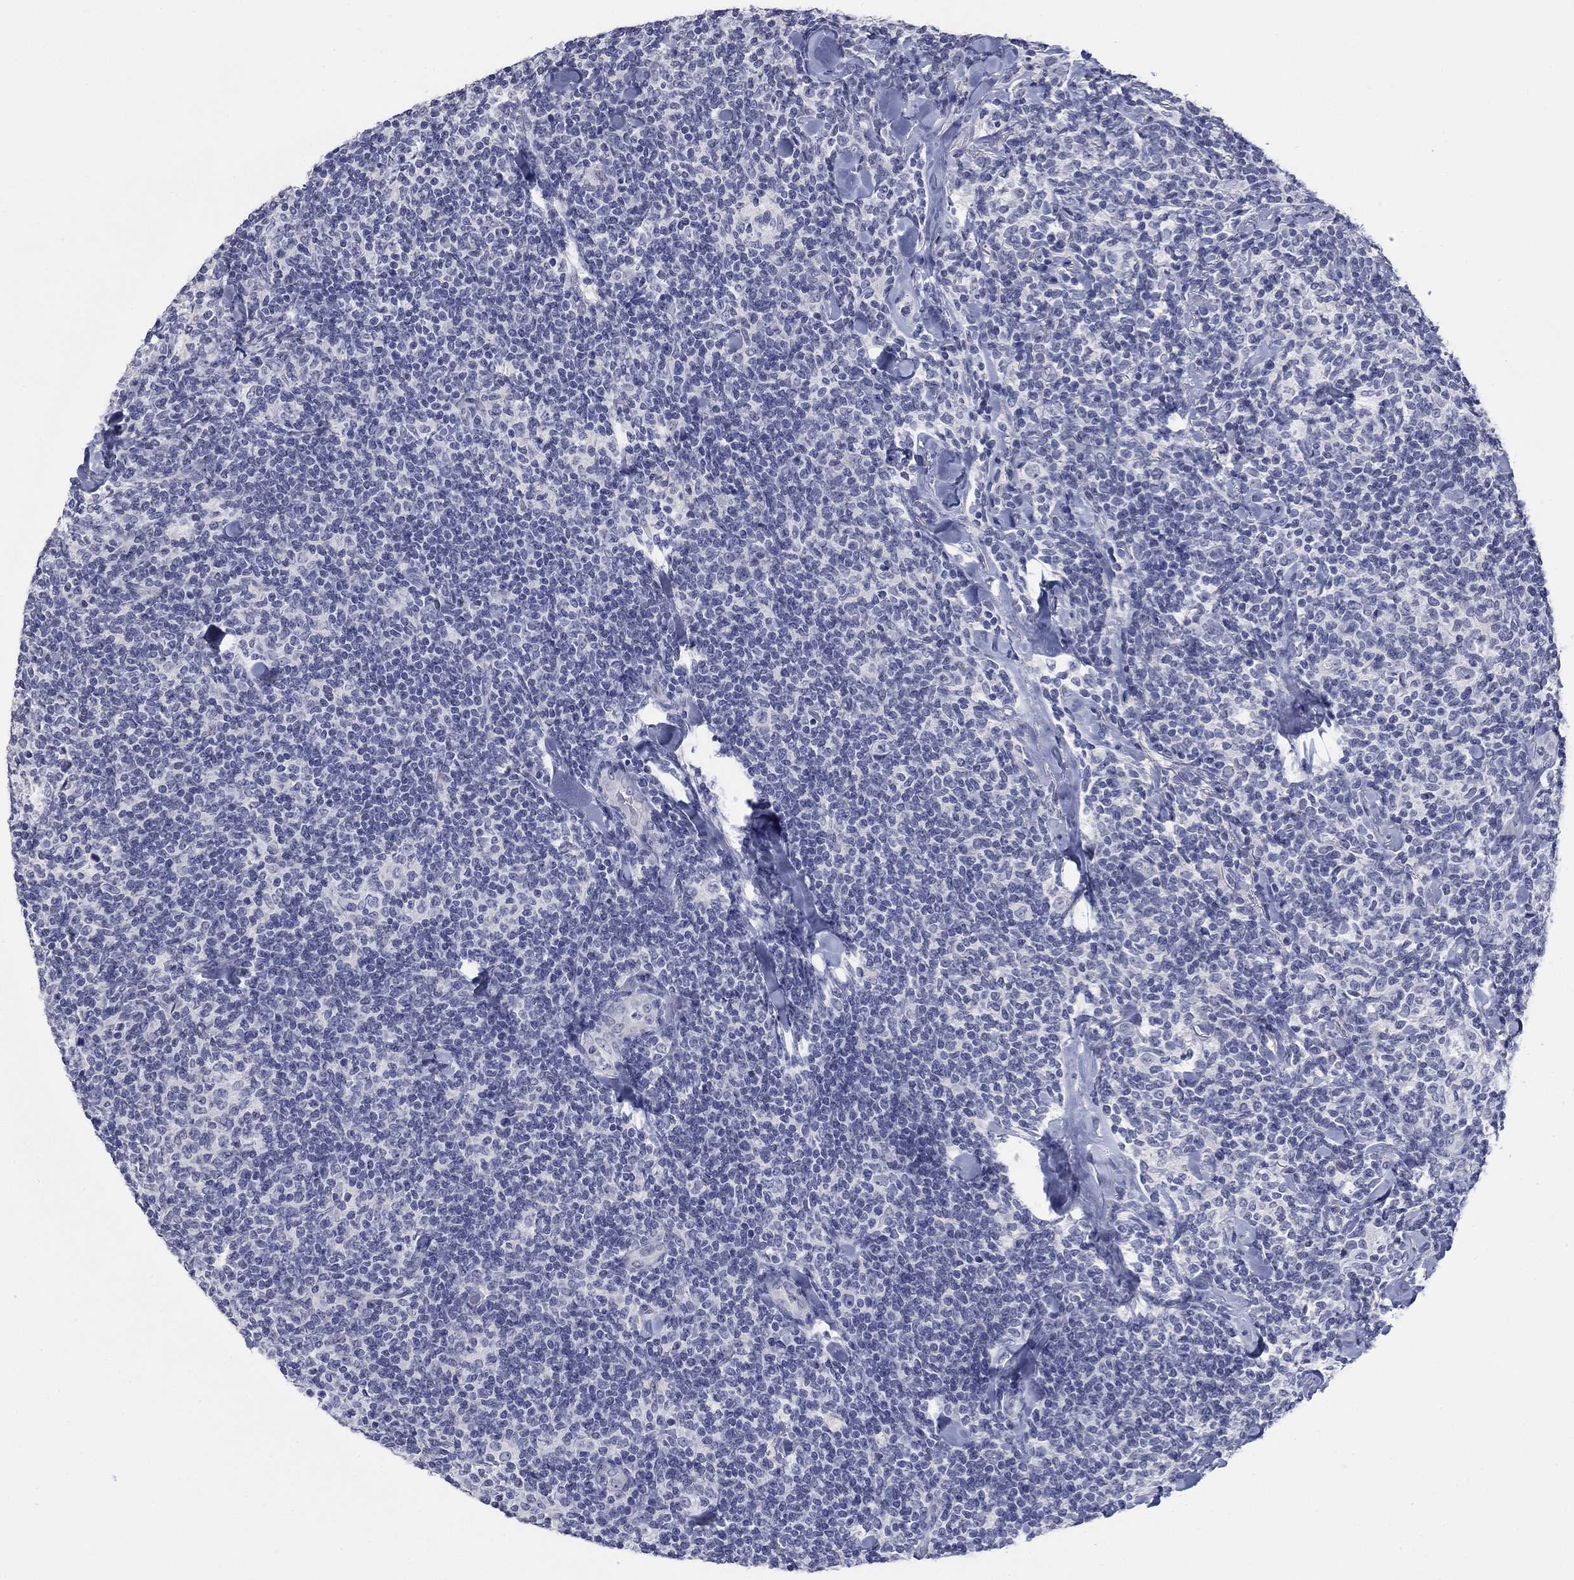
{"staining": {"intensity": "negative", "quantity": "none", "location": "none"}, "tissue": "lymphoma", "cell_type": "Tumor cells", "image_type": "cancer", "snomed": [{"axis": "morphology", "description": "Malignant lymphoma, non-Hodgkin's type, Low grade"}, {"axis": "topography", "description": "Lymph node"}], "caption": "A photomicrograph of human malignant lymphoma, non-Hodgkin's type (low-grade) is negative for staining in tumor cells.", "gene": "ATP6V1G2", "patient": {"sex": "female", "age": 56}}